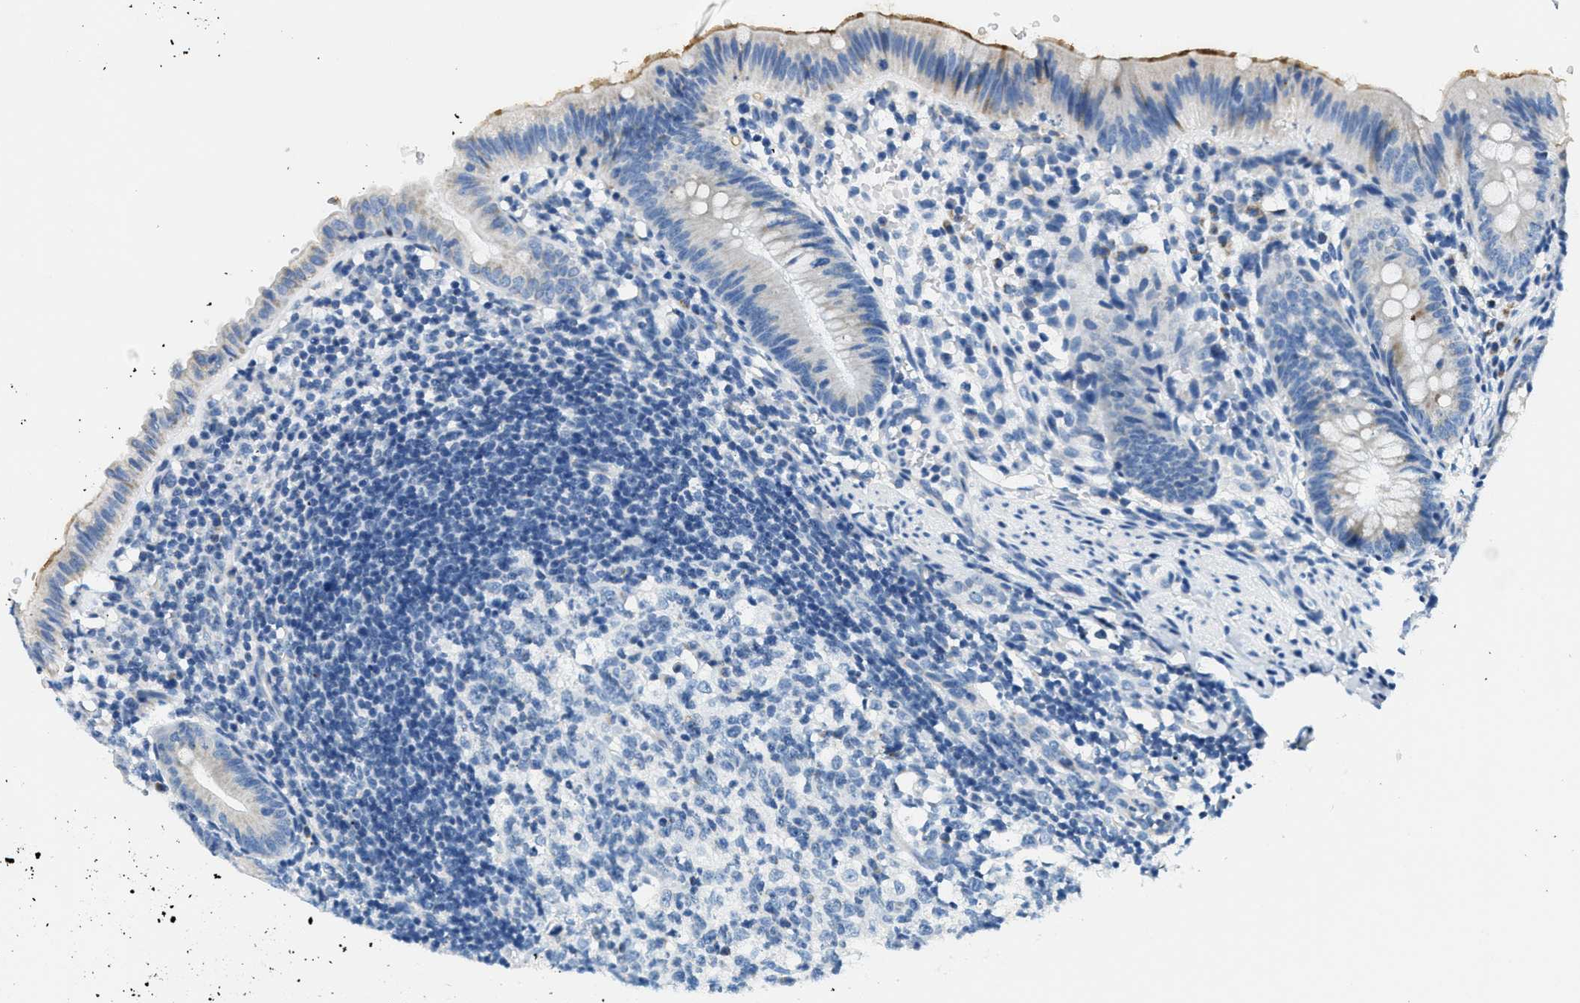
{"staining": {"intensity": "moderate", "quantity": "25%-75%", "location": "cytoplasmic/membranous"}, "tissue": "appendix", "cell_type": "Glandular cells", "image_type": "normal", "snomed": [{"axis": "morphology", "description": "Normal tissue, NOS"}, {"axis": "topography", "description": "Appendix"}], "caption": "The photomicrograph shows immunohistochemical staining of normal appendix. There is moderate cytoplasmic/membranous expression is present in approximately 25%-75% of glandular cells.", "gene": "CA4", "patient": {"sex": "male", "age": 1}}